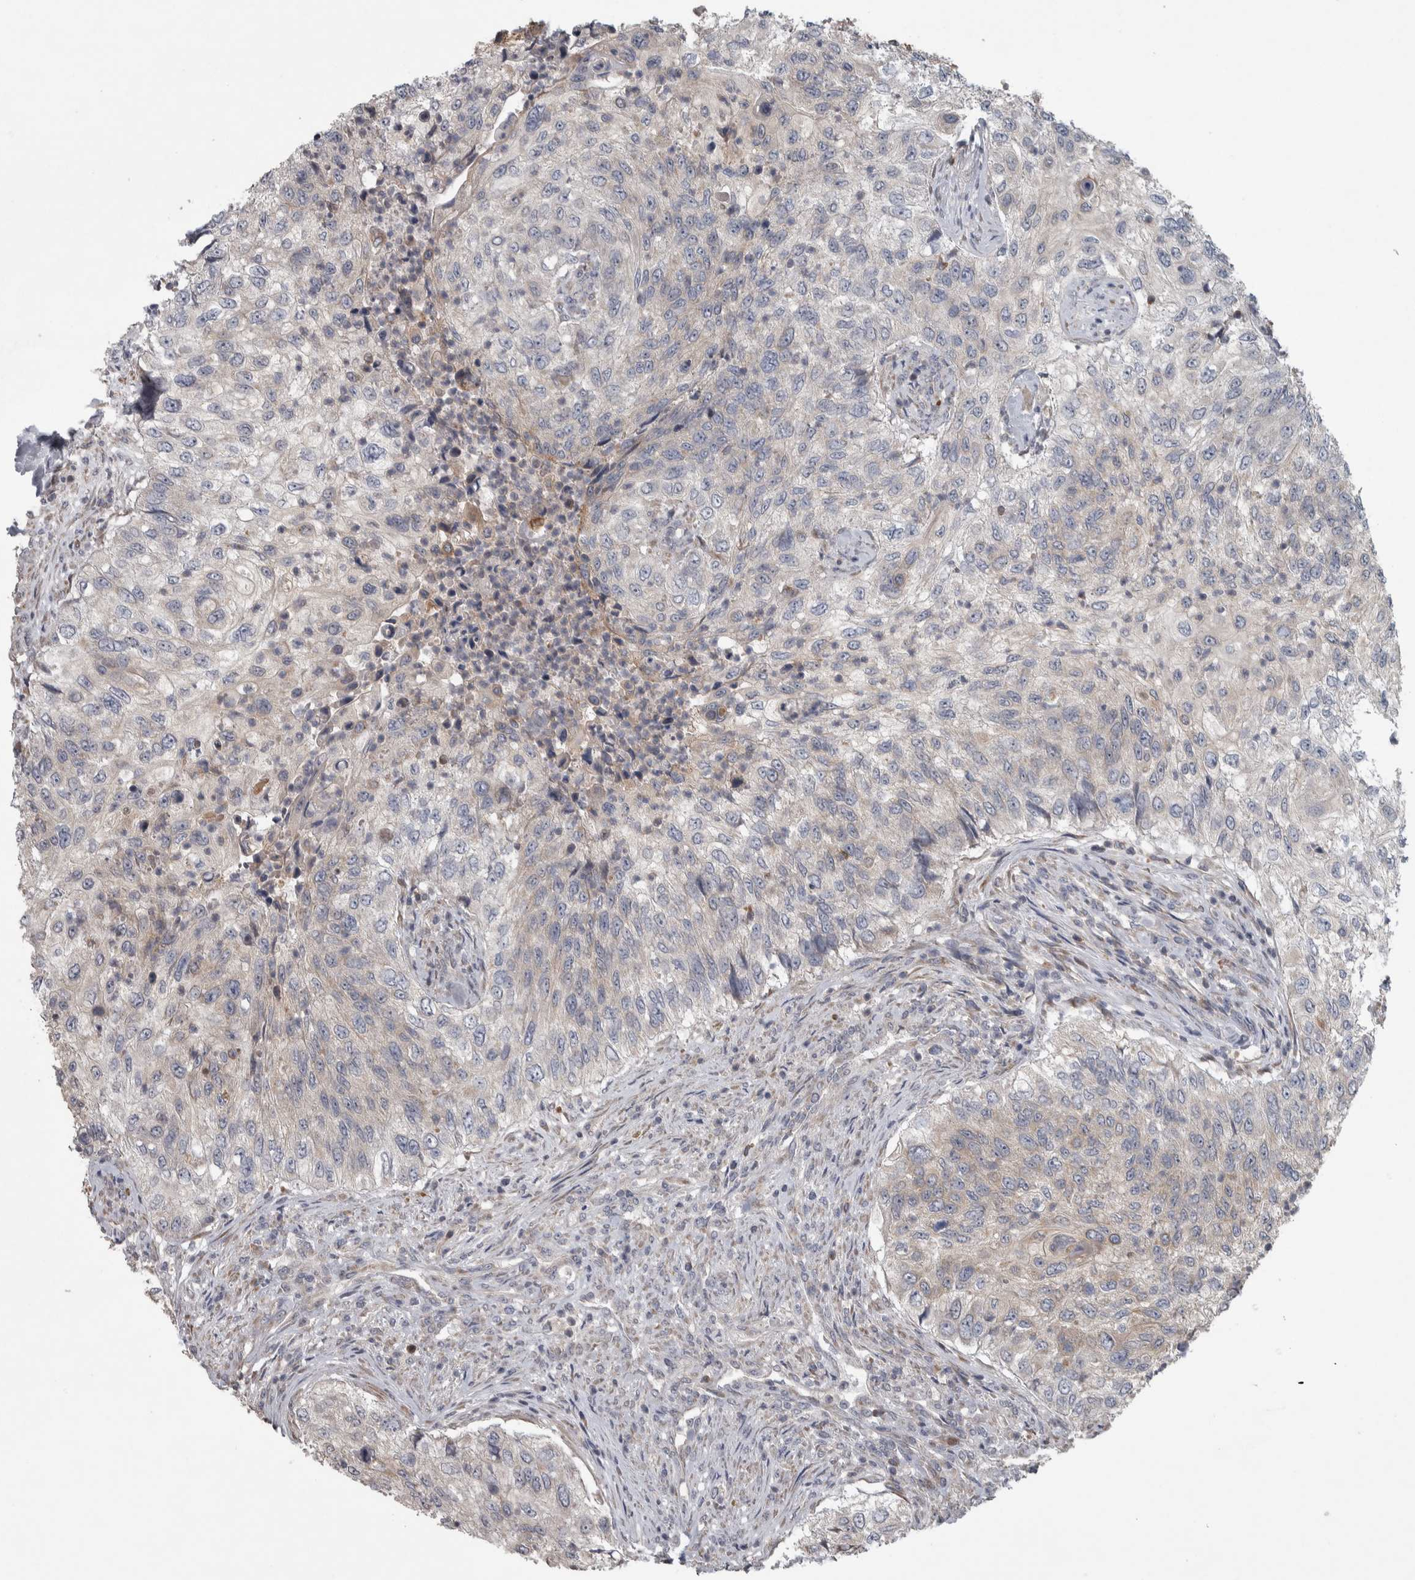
{"staining": {"intensity": "weak", "quantity": "<25%", "location": "cytoplasmic/membranous"}, "tissue": "urothelial cancer", "cell_type": "Tumor cells", "image_type": "cancer", "snomed": [{"axis": "morphology", "description": "Urothelial carcinoma, High grade"}, {"axis": "topography", "description": "Urinary bladder"}], "caption": "Immunohistochemical staining of human urothelial cancer shows no significant expression in tumor cells.", "gene": "SRP68", "patient": {"sex": "female", "age": 60}}